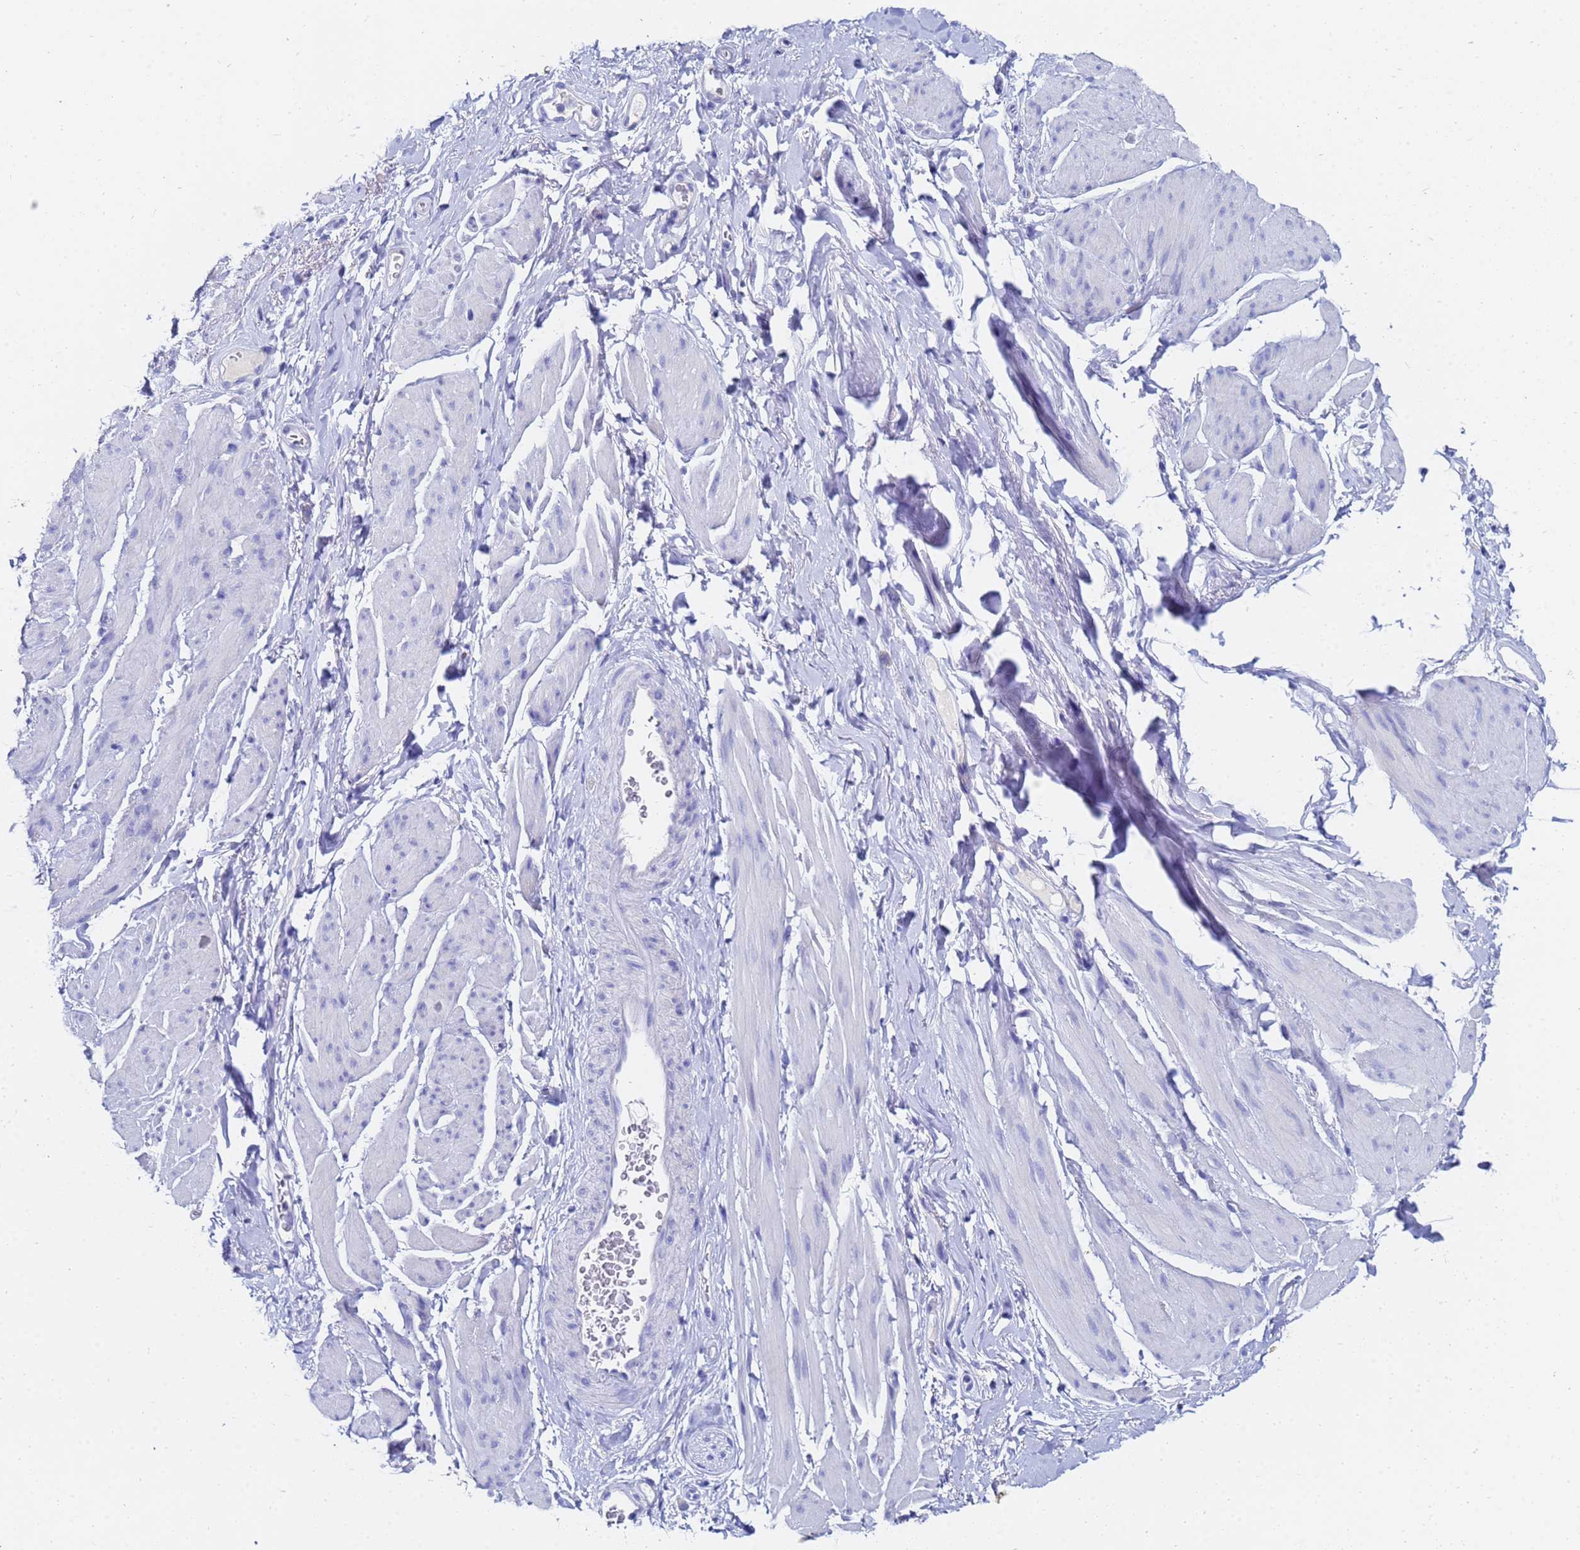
{"staining": {"intensity": "negative", "quantity": "none", "location": "none"}, "tissue": "smooth muscle", "cell_type": "Smooth muscle cells", "image_type": "normal", "snomed": [{"axis": "morphology", "description": "Normal tissue, NOS"}, {"axis": "topography", "description": "Smooth muscle"}, {"axis": "topography", "description": "Peripheral nerve tissue"}], "caption": "A histopathology image of smooth muscle stained for a protein reveals no brown staining in smooth muscle cells. (Stains: DAB (3,3'-diaminobenzidine) immunohistochemistry with hematoxylin counter stain, Microscopy: brightfield microscopy at high magnification).", "gene": "C2orf72", "patient": {"sex": "male", "age": 69}}